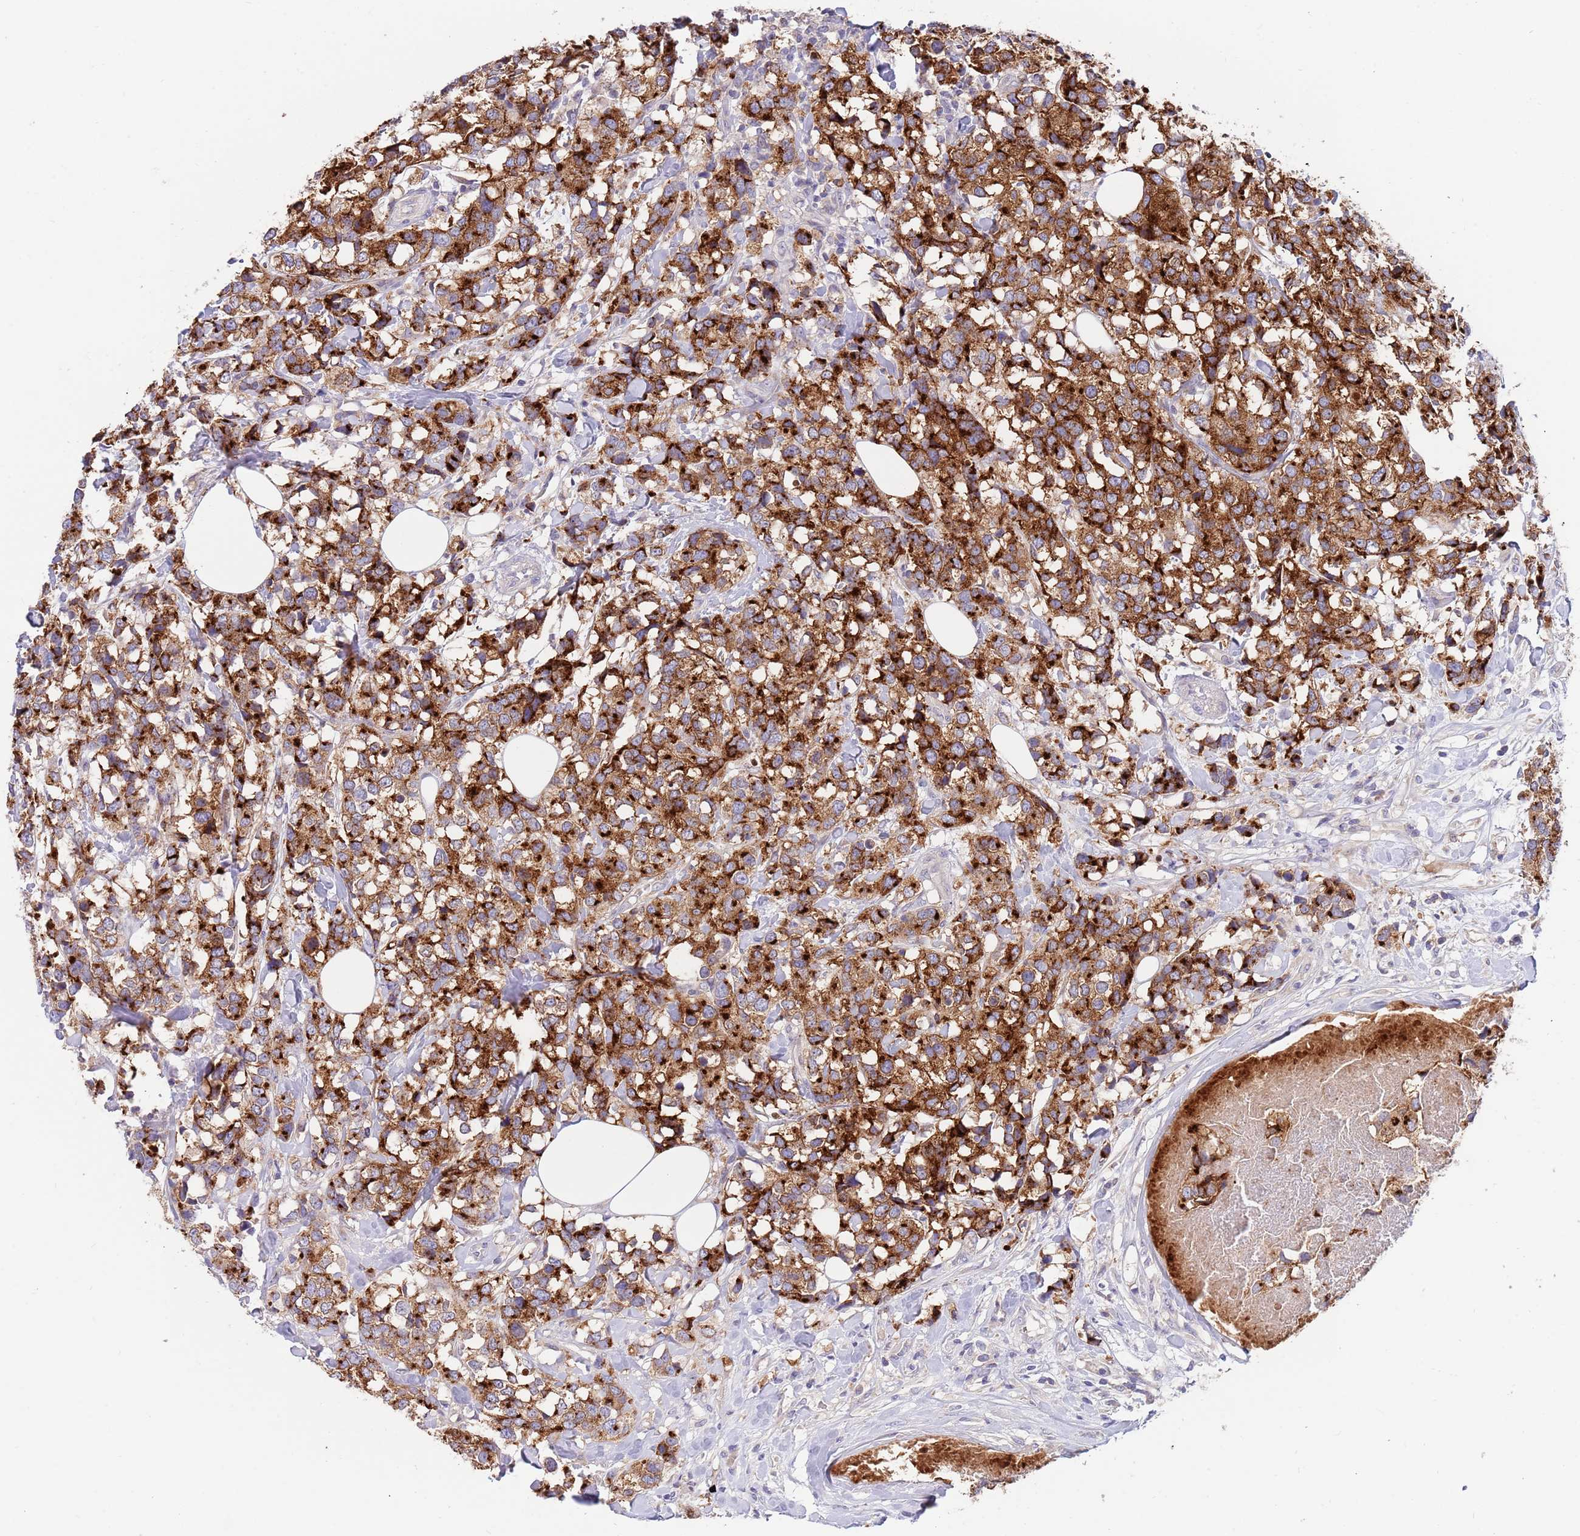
{"staining": {"intensity": "strong", "quantity": ">75%", "location": "cytoplasmic/membranous"}, "tissue": "breast cancer", "cell_type": "Tumor cells", "image_type": "cancer", "snomed": [{"axis": "morphology", "description": "Lobular carcinoma"}, {"axis": "topography", "description": "Breast"}], "caption": "This photomicrograph reveals lobular carcinoma (breast) stained with immunohistochemistry (IHC) to label a protein in brown. The cytoplasmic/membranous of tumor cells show strong positivity for the protein. Nuclei are counter-stained blue.", "gene": "BORCS5", "patient": {"sex": "female", "age": 59}}